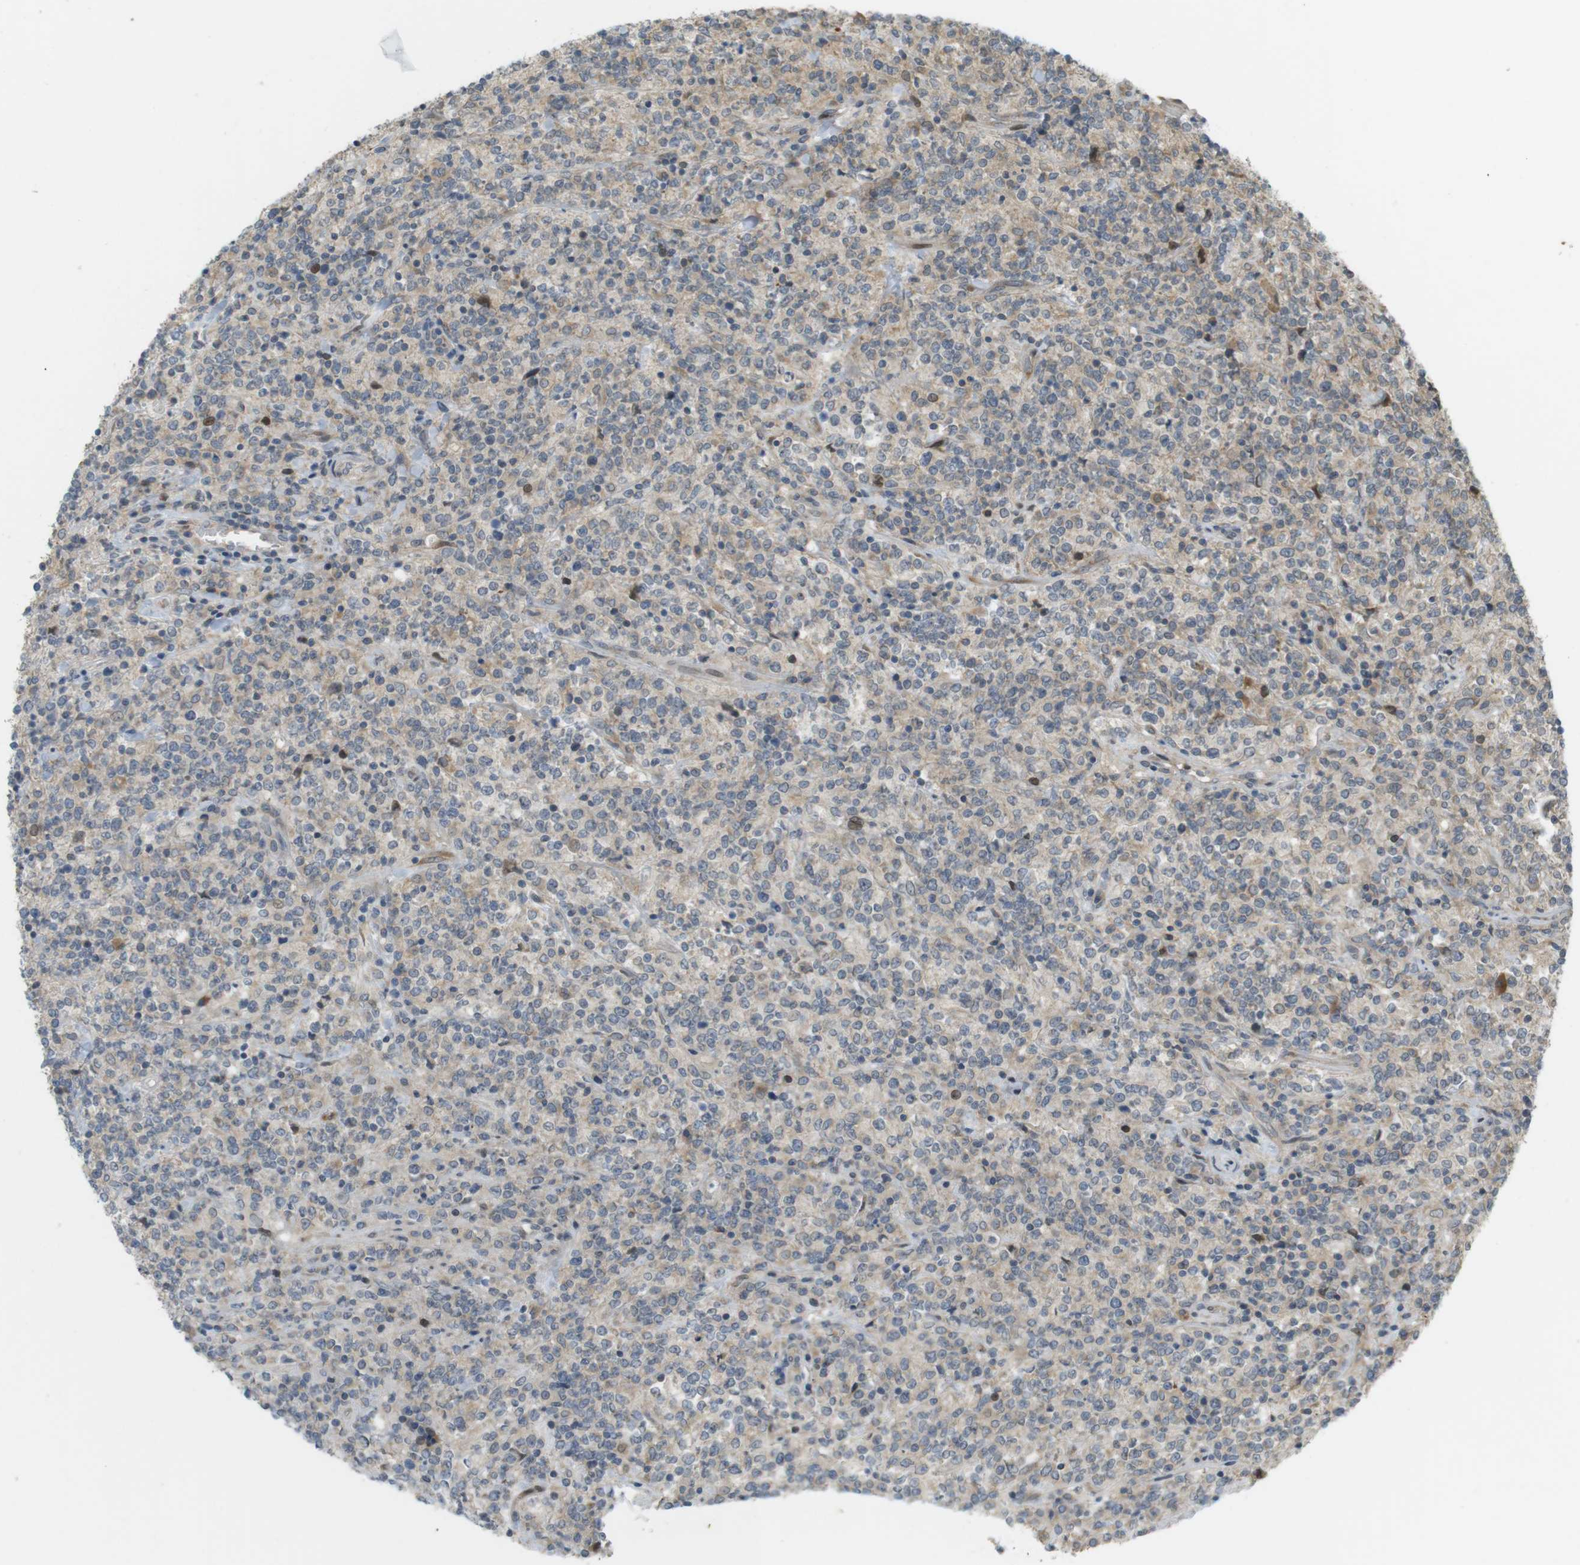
{"staining": {"intensity": "weak", "quantity": "<25%", "location": "cytoplasmic/membranous"}, "tissue": "lymphoma", "cell_type": "Tumor cells", "image_type": "cancer", "snomed": [{"axis": "morphology", "description": "Malignant lymphoma, non-Hodgkin's type, High grade"}, {"axis": "topography", "description": "Soft tissue"}], "caption": "The histopathology image shows no significant expression in tumor cells of lymphoma. The staining is performed using DAB (3,3'-diaminobenzidine) brown chromogen with nuclei counter-stained in using hematoxylin.", "gene": "CLRN3", "patient": {"sex": "male", "age": 18}}